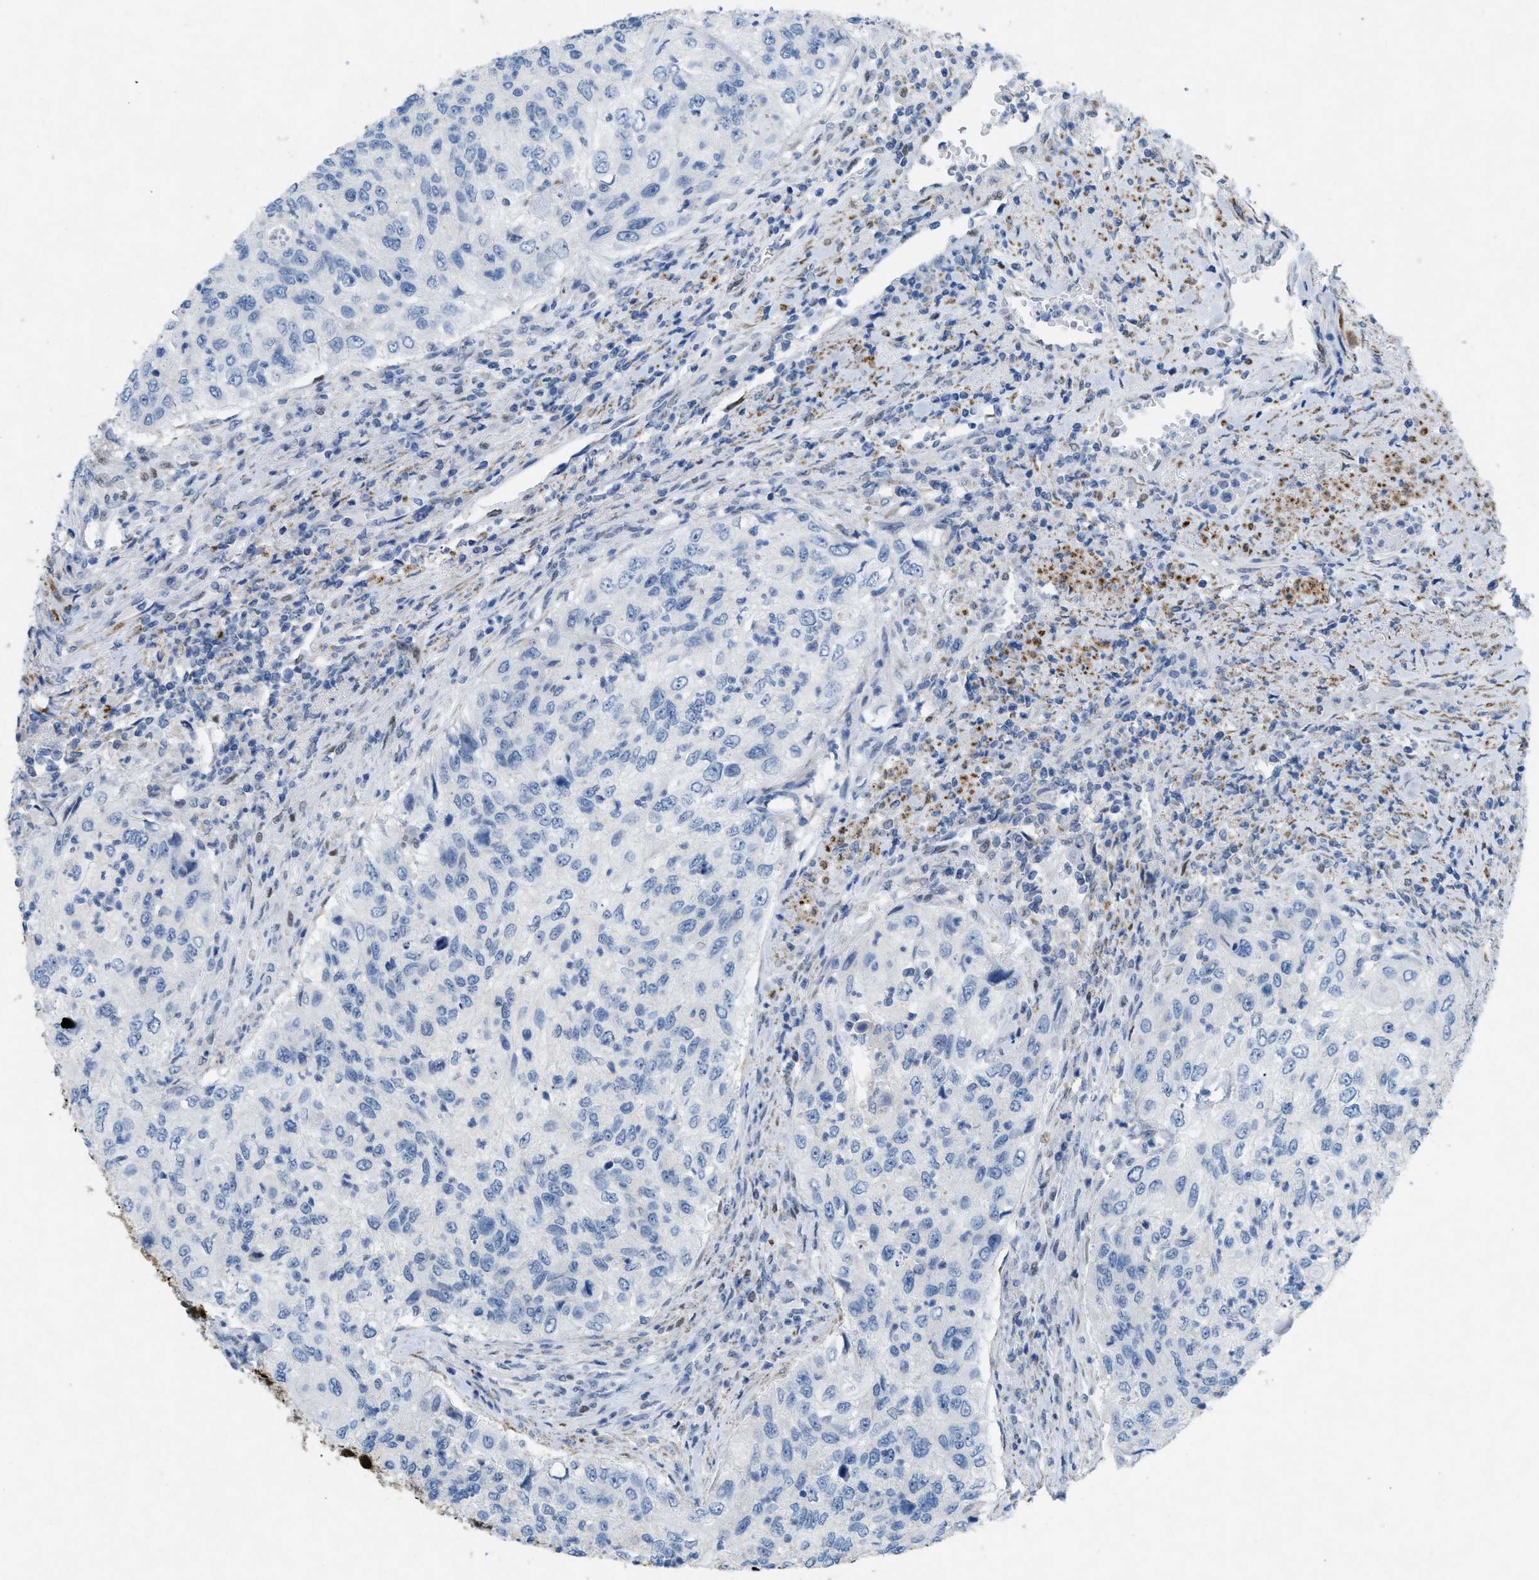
{"staining": {"intensity": "negative", "quantity": "none", "location": "none"}, "tissue": "urothelial cancer", "cell_type": "Tumor cells", "image_type": "cancer", "snomed": [{"axis": "morphology", "description": "Urothelial carcinoma, High grade"}, {"axis": "topography", "description": "Urinary bladder"}], "caption": "The photomicrograph shows no significant positivity in tumor cells of urothelial carcinoma (high-grade).", "gene": "TASOR", "patient": {"sex": "female", "age": 60}}